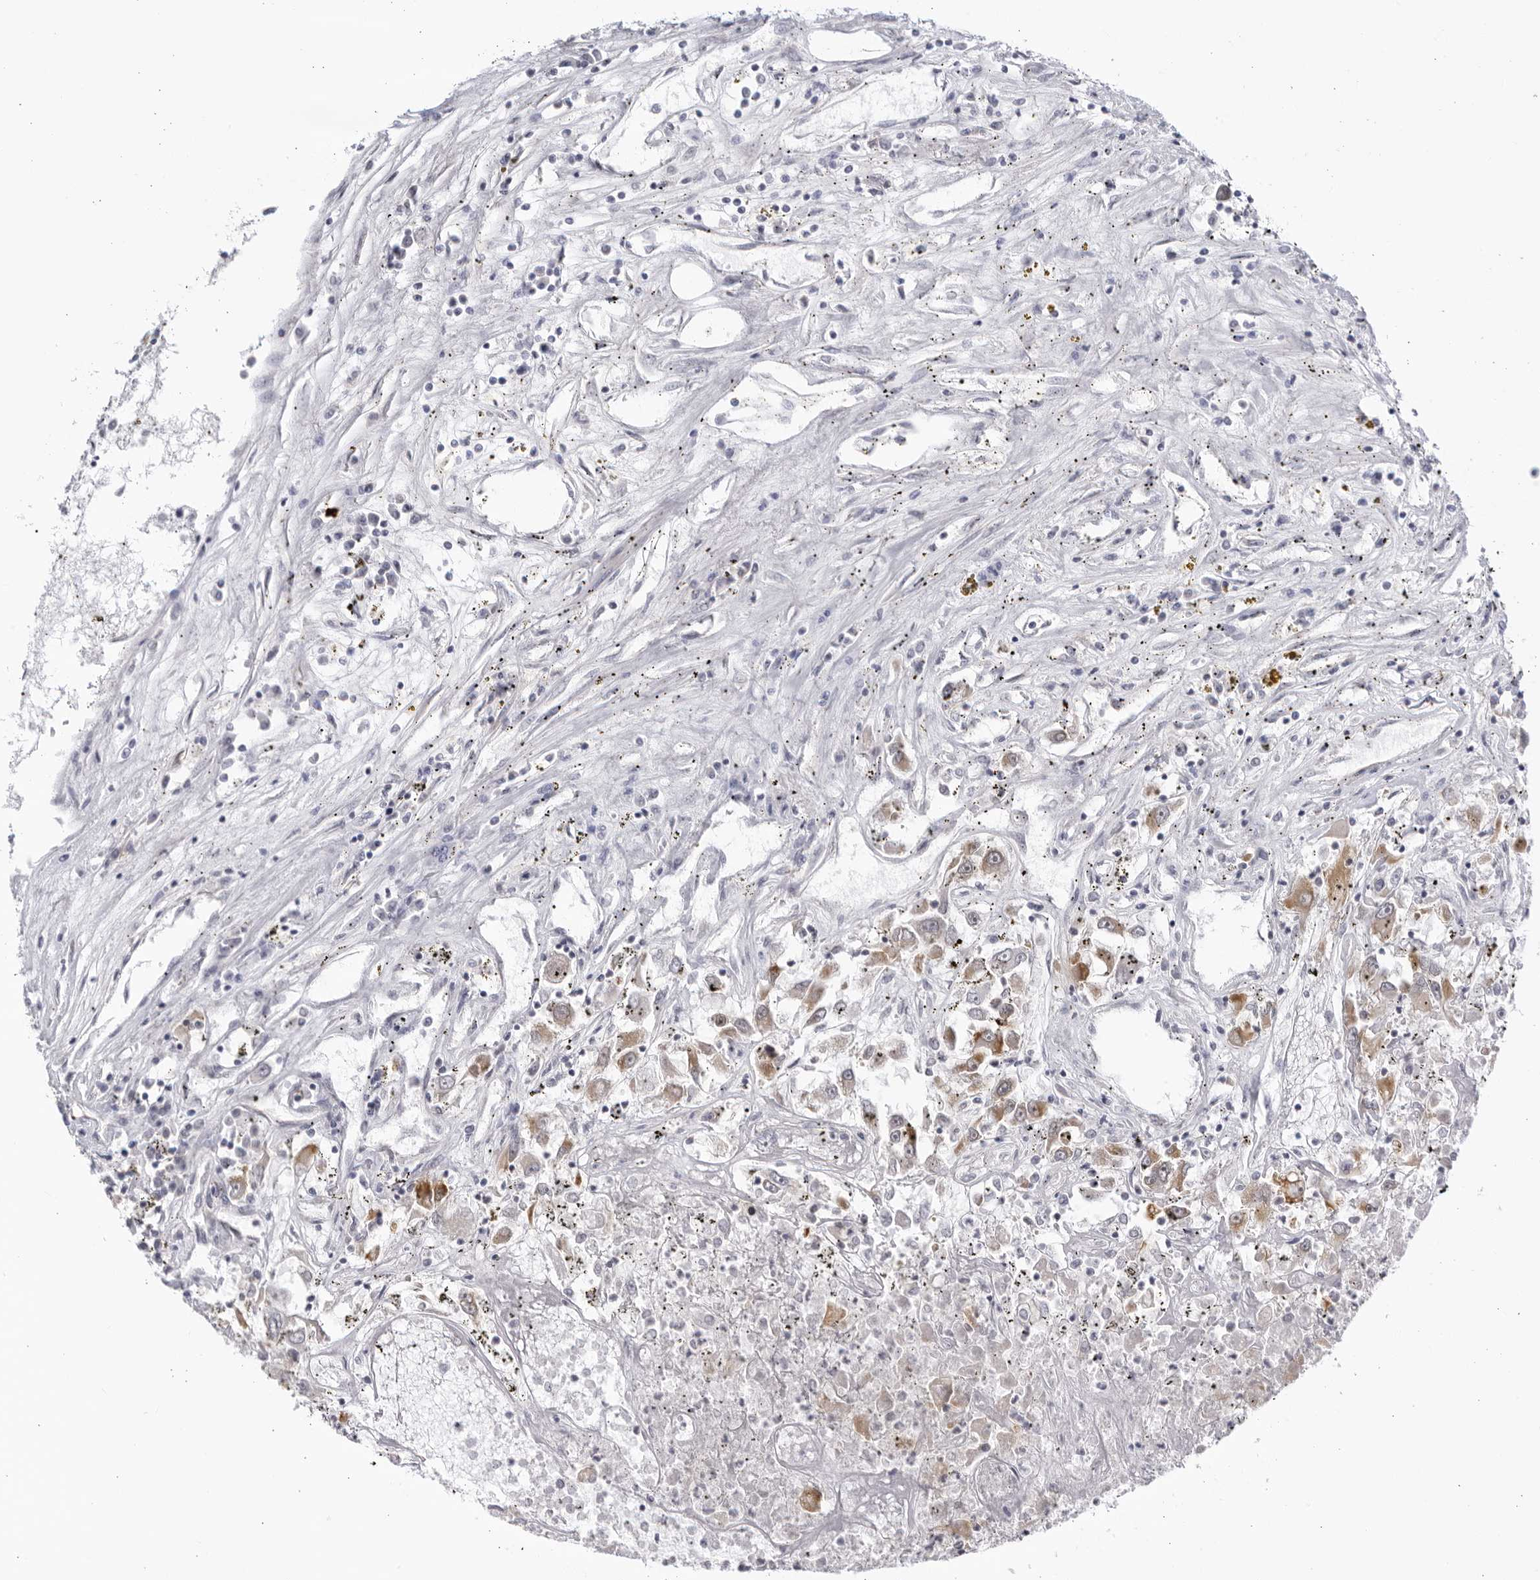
{"staining": {"intensity": "moderate", "quantity": ">75%", "location": "cytoplasmic/membranous"}, "tissue": "renal cancer", "cell_type": "Tumor cells", "image_type": "cancer", "snomed": [{"axis": "morphology", "description": "Adenocarcinoma, NOS"}, {"axis": "topography", "description": "Kidney"}], "caption": "An immunohistochemistry micrograph of neoplastic tissue is shown. Protein staining in brown labels moderate cytoplasmic/membranous positivity in renal cancer (adenocarcinoma) within tumor cells. (IHC, brightfield microscopy, high magnification).", "gene": "CNBD1", "patient": {"sex": "female", "age": 52}}